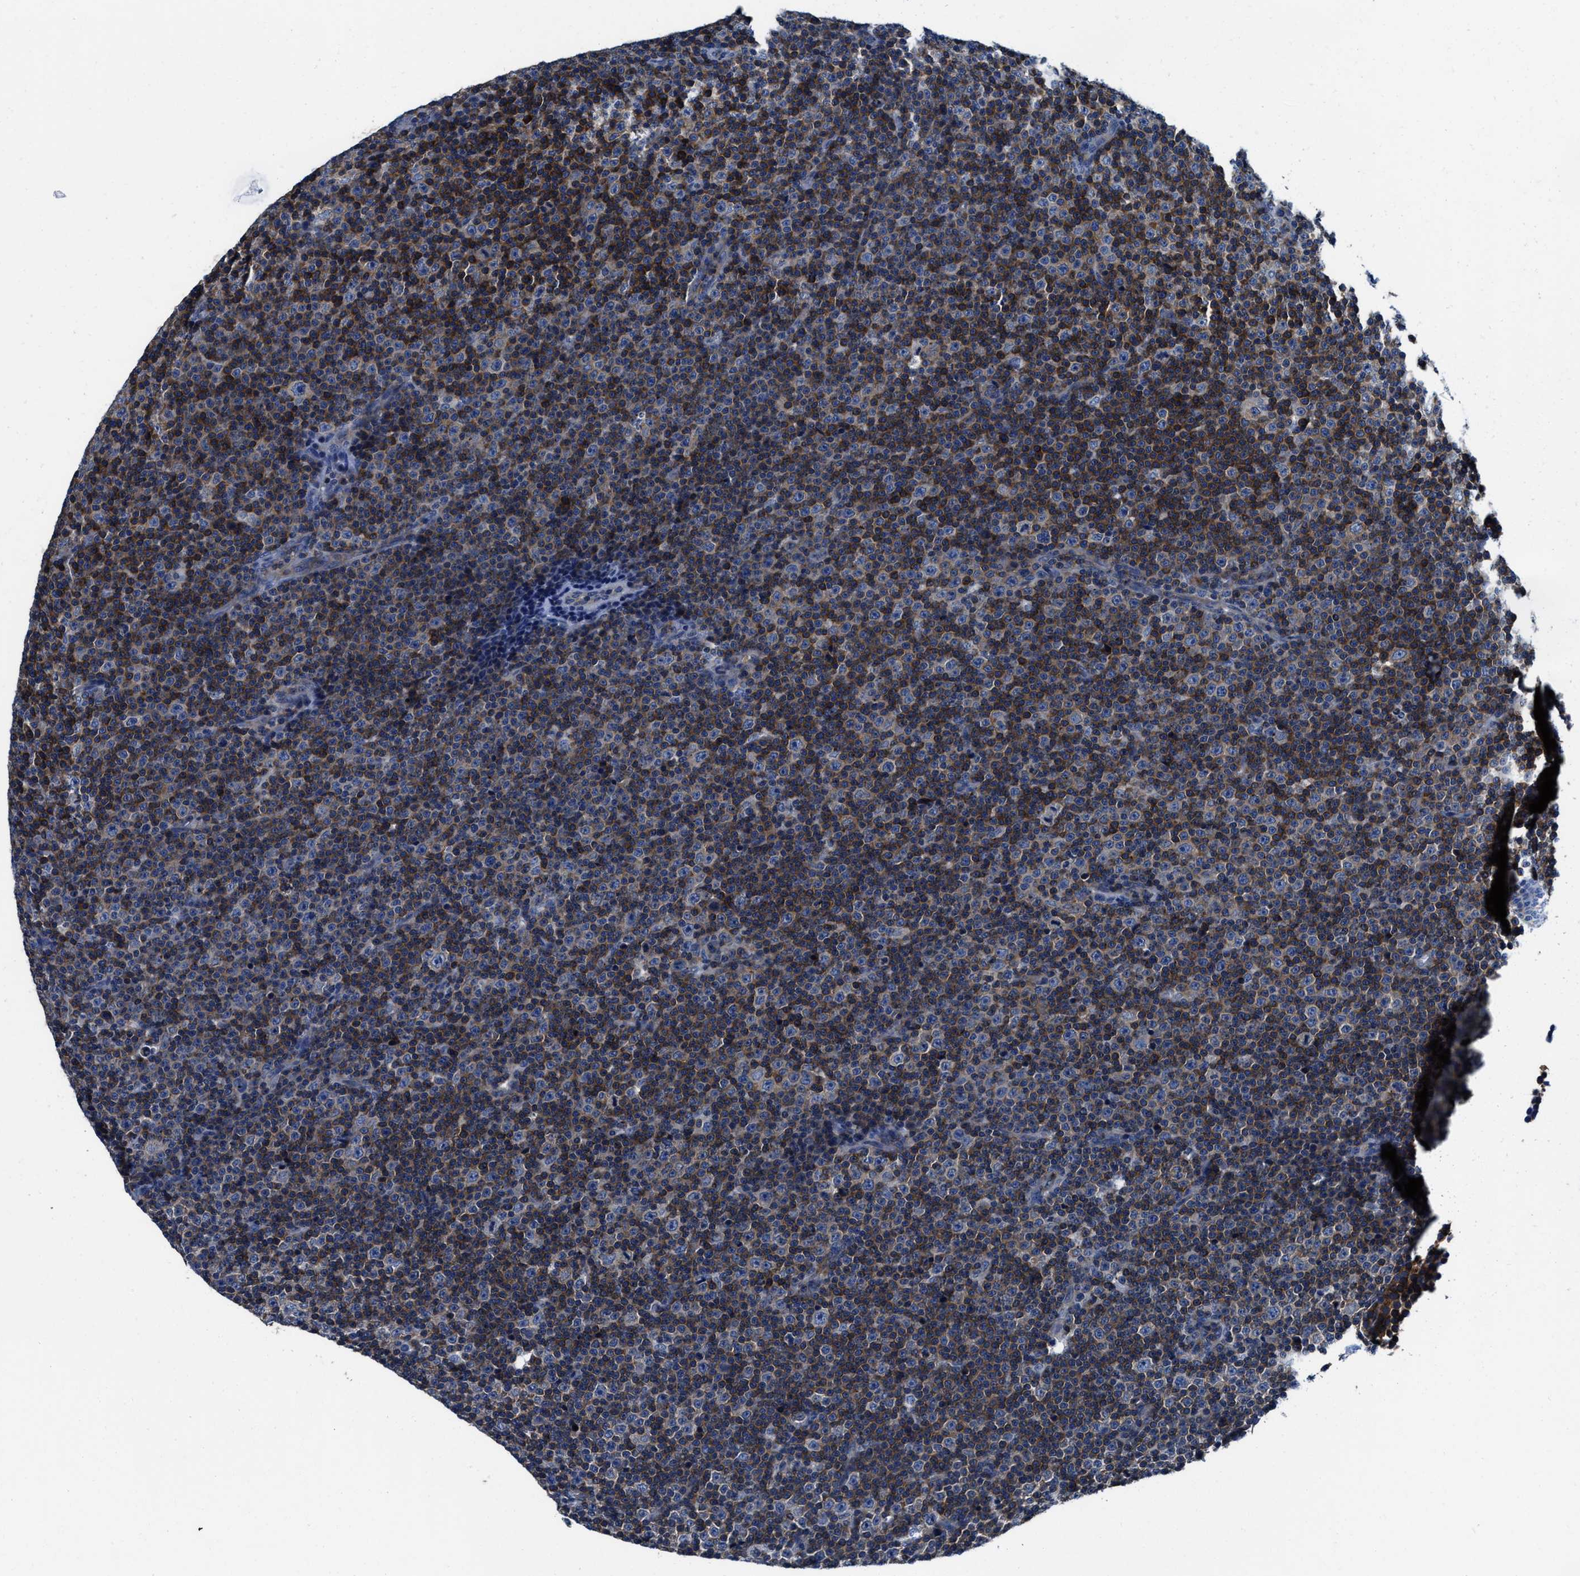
{"staining": {"intensity": "strong", "quantity": "25%-75%", "location": "cytoplasmic/membranous"}, "tissue": "lymphoma", "cell_type": "Tumor cells", "image_type": "cancer", "snomed": [{"axis": "morphology", "description": "Malignant lymphoma, non-Hodgkin's type, Low grade"}, {"axis": "topography", "description": "Lymph node"}], "caption": "A micrograph of malignant lymphoma, non-Hodgkin's type (low-grade) stained for a protein reveals strong cytoplasmic/membranous brown staining in tumor cells.", "gene": "PHLPP1", "patient": {"sex": "female", "age": 67}}